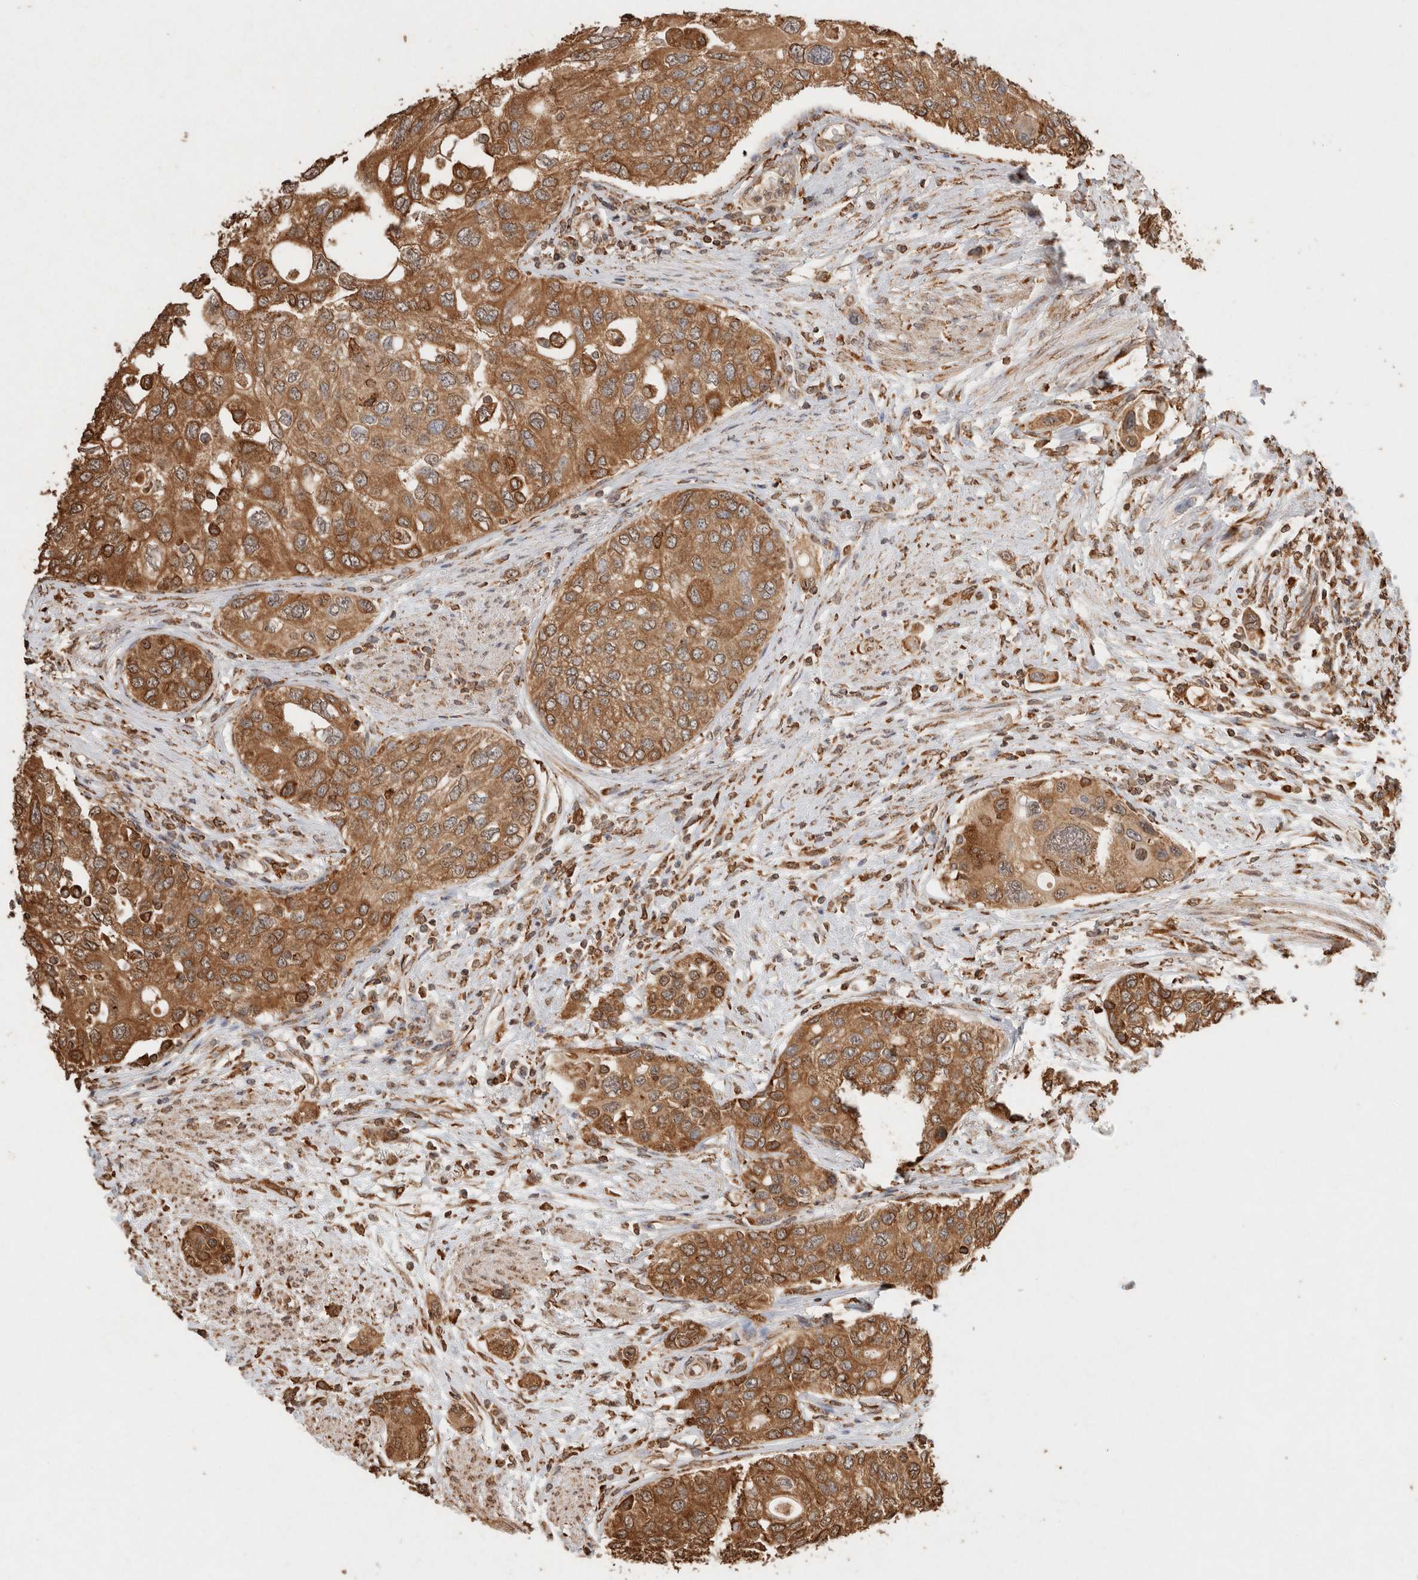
{"staining": {"intensity": "moderate", "quantity": ">75%", "location": "cytoplasmic/membranous"}, "tissue": "urothelial cancer", "cell_type": "Tumor cells", "image_type": "cancer", "snomed": [{"axis": "morphology", "description": "Urothelial carcinoma, High grade"}, {"axis": "topography", "description": "Urinary bladder"}], "caption": "The photomicrograph reveals a brown stain indicating the presence of a protein in the cytoplasmic/membranous of tumor cells in urothelial carcinoma (high-grade). The staining was performed using DAB to visualize the protein expression in brown, while the nuclei were stained in blue with hematoxylin (Magnification: 20x).", "gene": "ERAP1", "patient": {"sex": "female", "age": 56}}